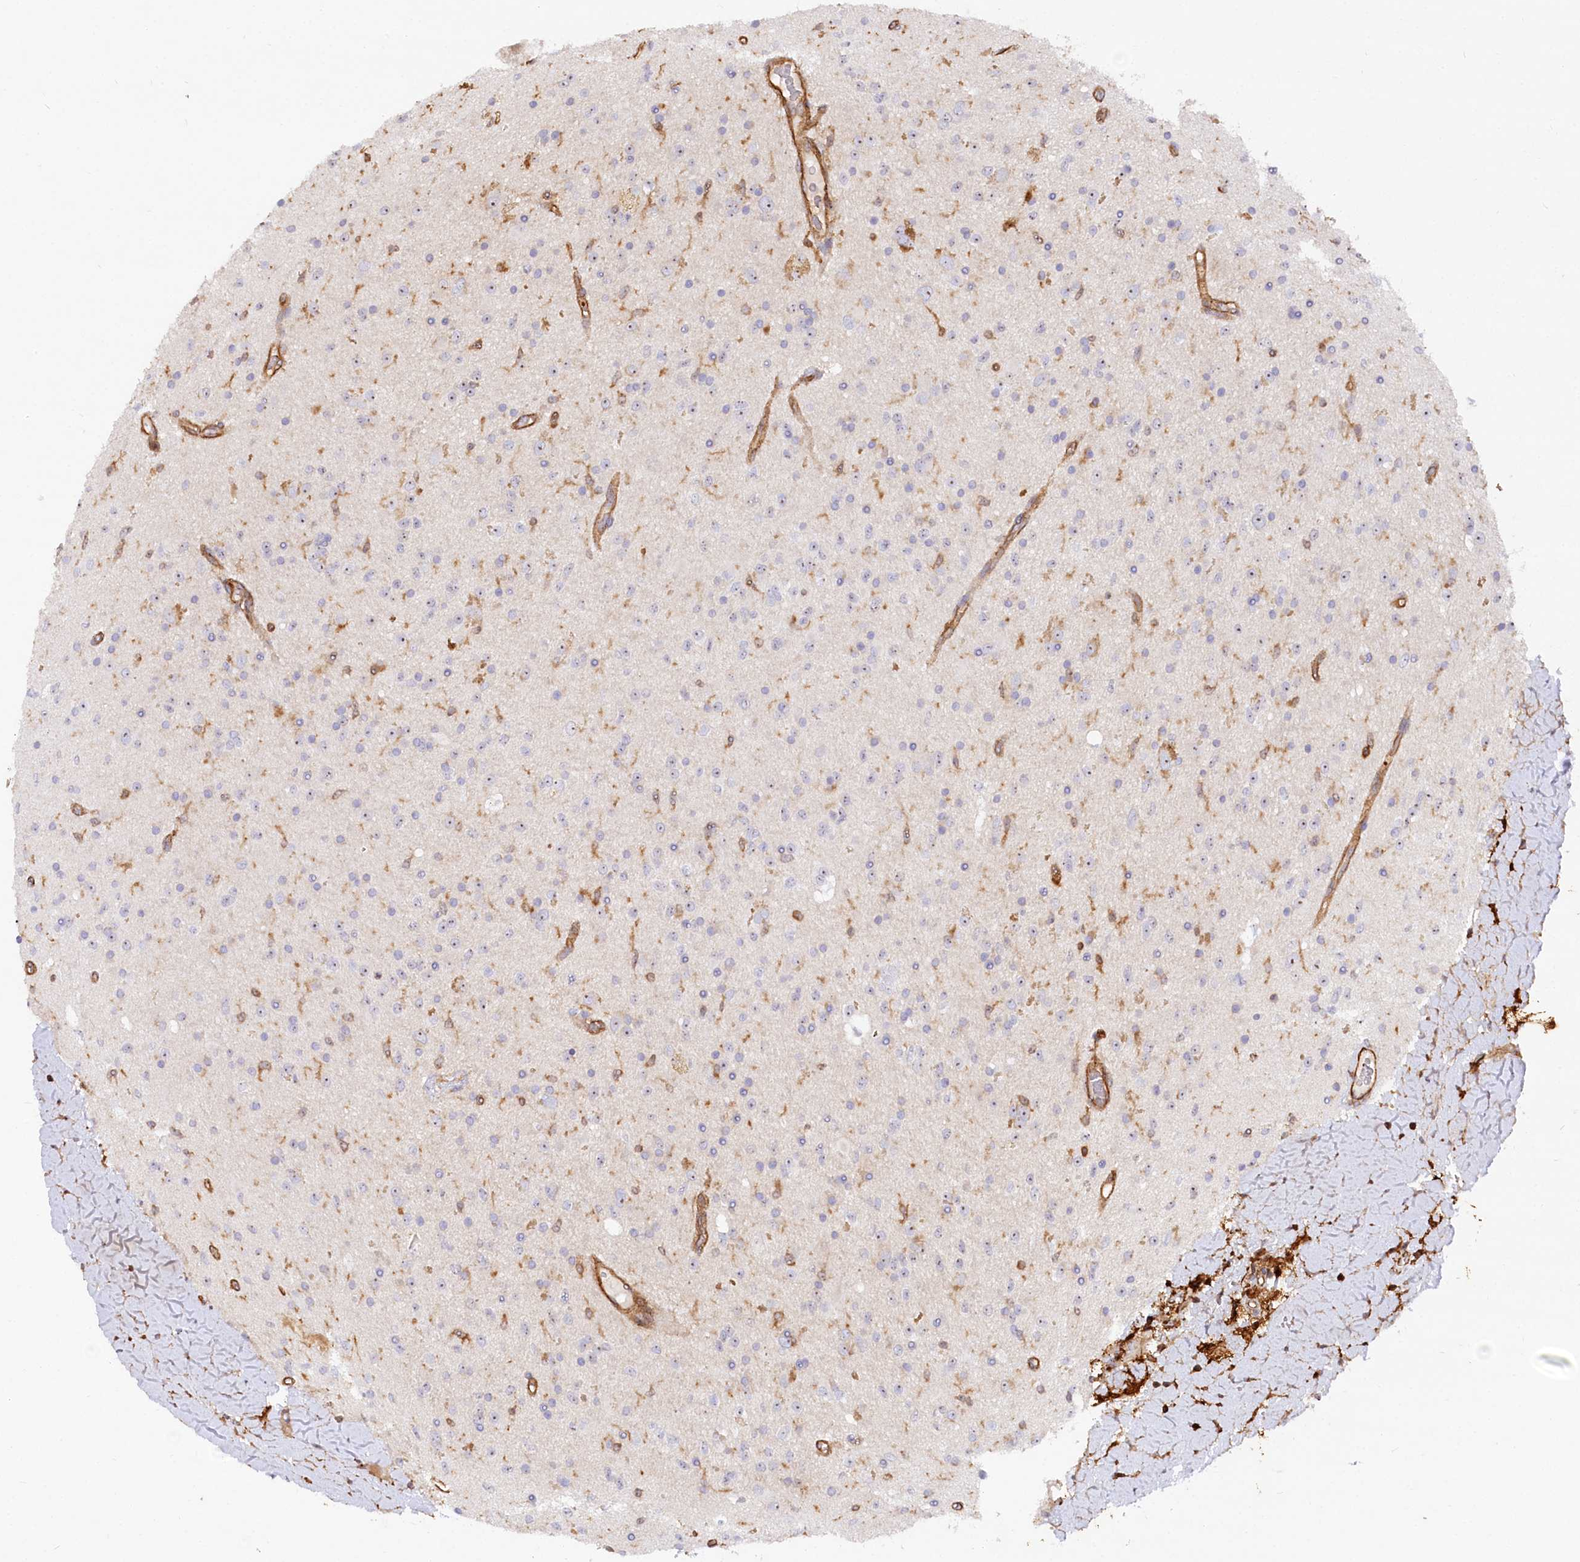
{"staining": {"intensity": "negative", "quantity": "none", "location": "none"}, "tissue": "glioma", "cell_type": "Tumor cells", "image_type": "cancer", "snomed": [{"axis": "morphology", "description": "Glioma, malignant, High grade"}, {"axis": "topography", "description": "Brain"}], "caption": "Tumor cells are negative for brown protein staining in malignant high-grade glioma.", "gene": "WDR36", "patient": {"sex": "male", "age": 34}}